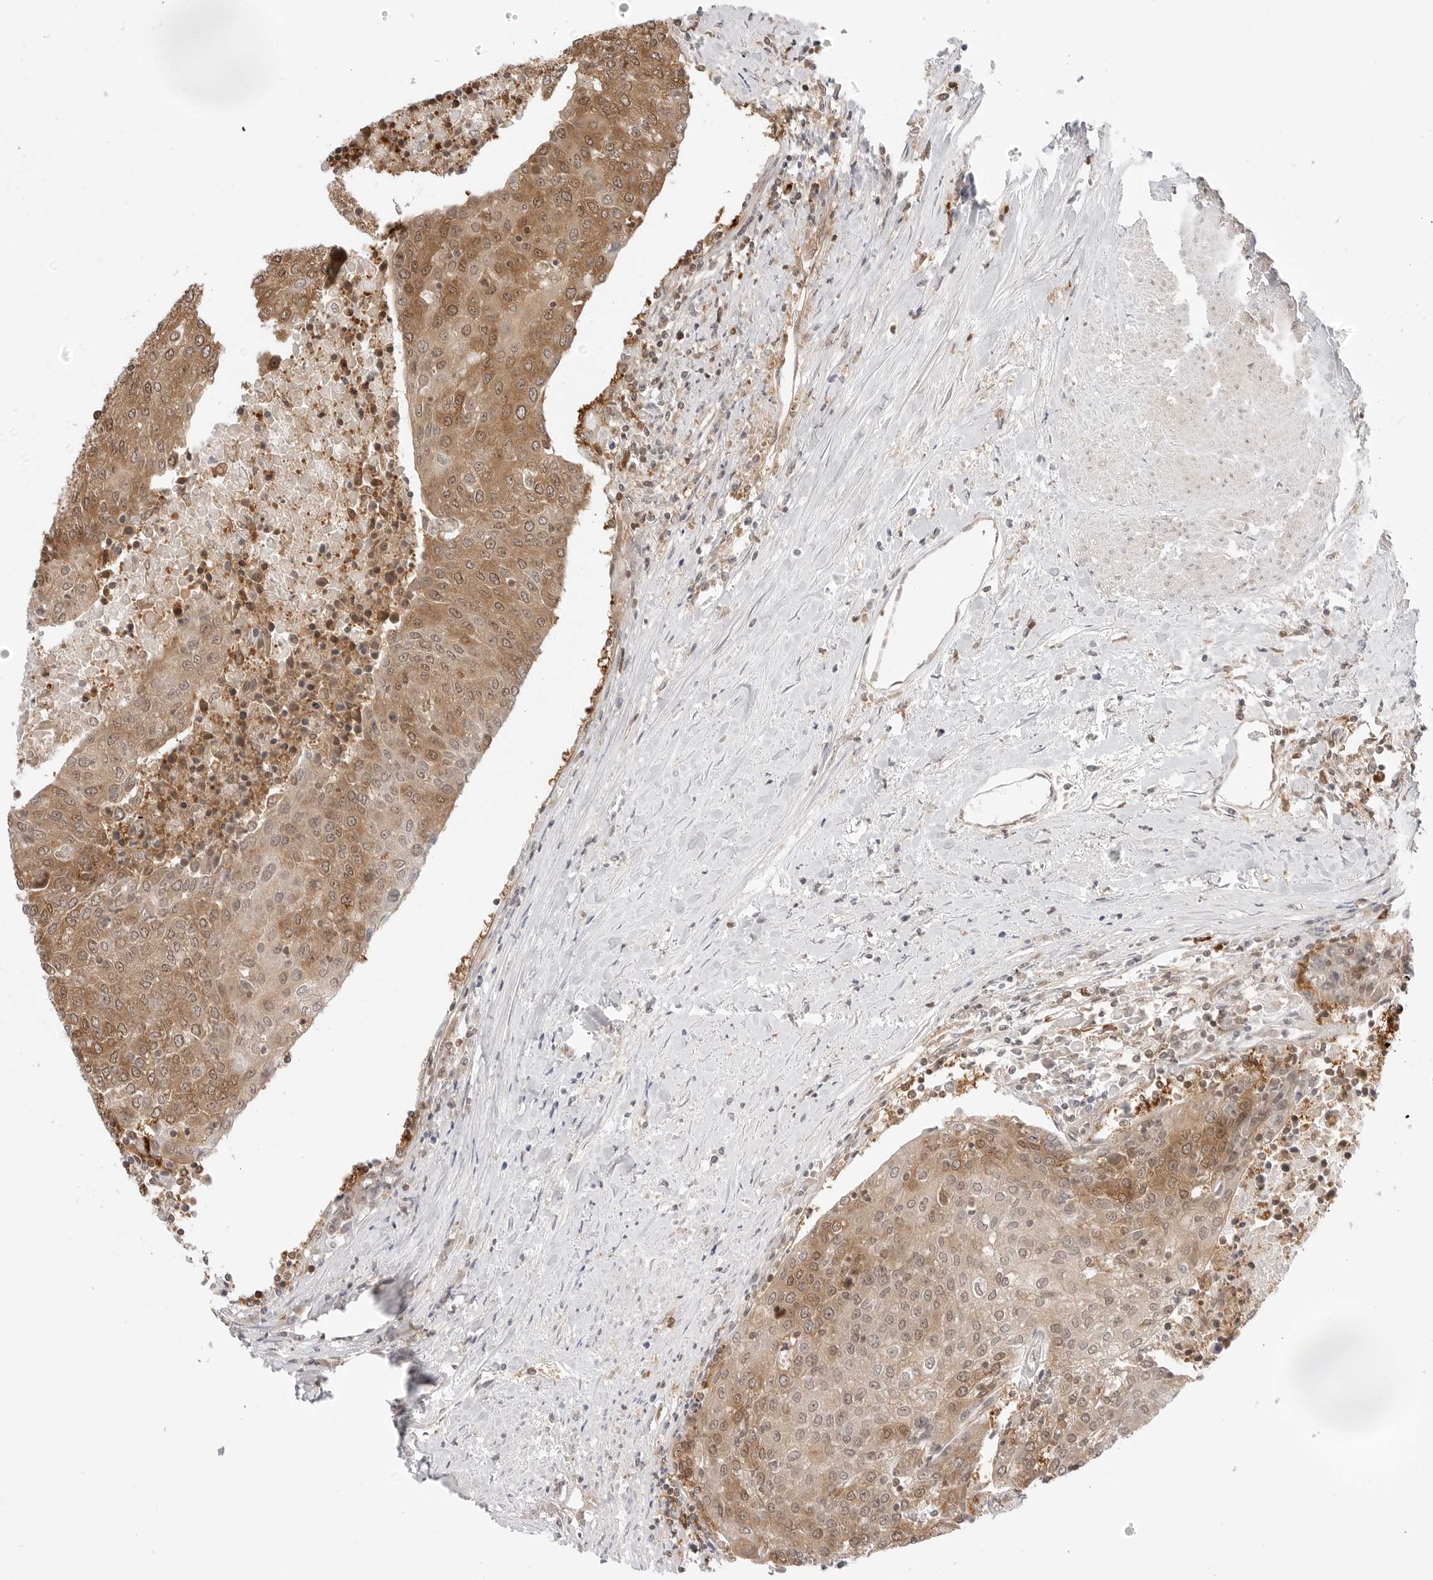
{"staining": {"intensity": "moderate", "quantity": ">75%", "location": "cytoplasmic/membranous,nuclear"}, "tissue": "urothelial cancer", "cell_type": "Tumor cells", "image_type": "cancer", "snomed": [{"axis": "morphology", "description": "Urothelial carcinoma, High grade"}, {"axis": "topography", "description": "Urinary bladder"}], "caption": "The photomicrograph exhibits immunohistochemical staining of high-grade urothelial carcinoma. There is moderate cytoplasmic/membranous and nuclear expression is seen in about >75% of tumor cells. Ihc stains the protein in brown and the nuclei are stained blue.", "gene": "NUDC", "patient": {"sex": "female", "age": 85}}